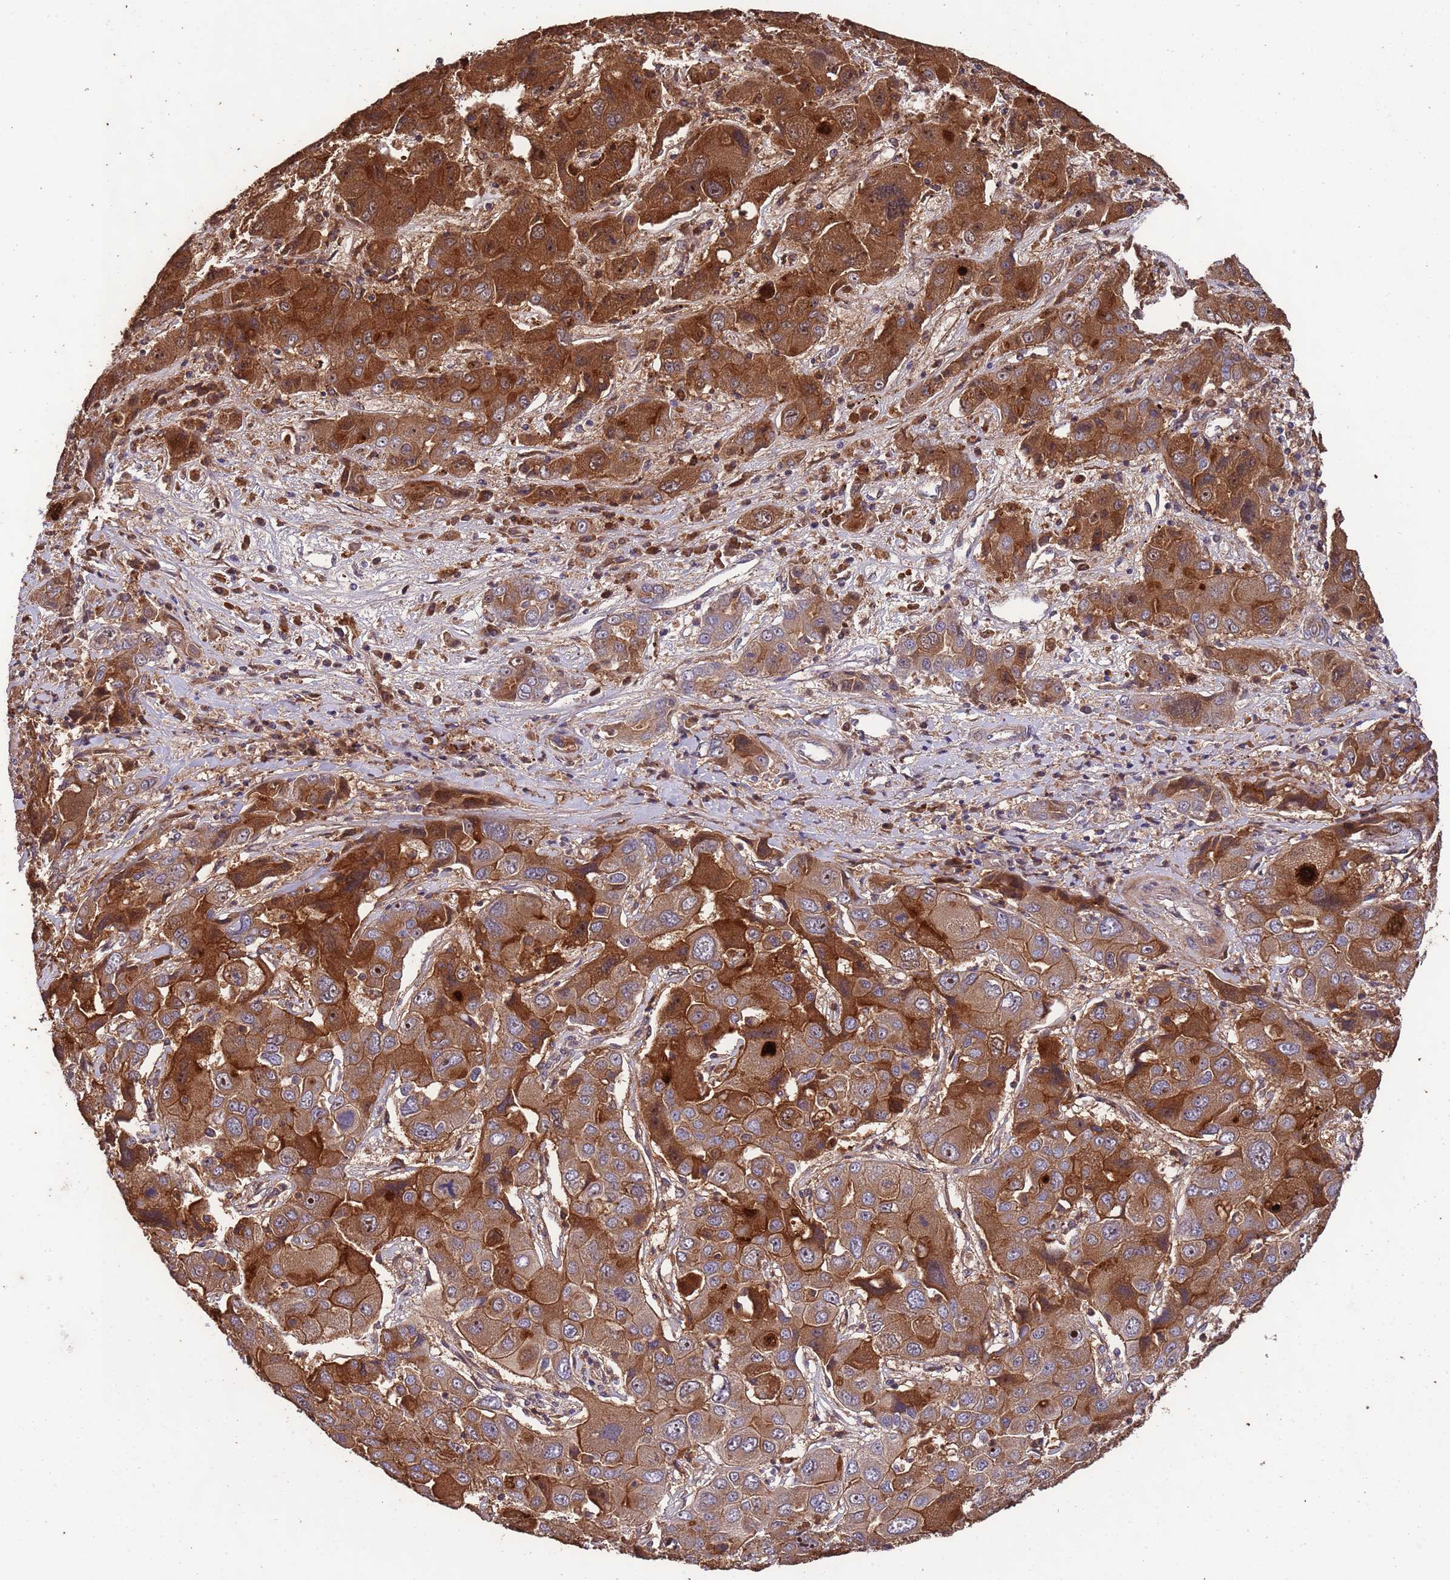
{"staining": {"intensity": "moderate", "quantity": ">75%", "location": "cytoplasmic/membranous,nuclear"}, "tissue": "liver cancer", "cell_type": "Tumor cells", "image_type": "cancer", "snomed": [{"axis": "morphology", "description": "Cholangiocarcinoma"}, {"axis": "topography", "description": "Liver"}], "caption": "The image exhibits immunohistochemical staining of liver cancer. There is moderate cytoplasmic/membranous and nuclear positivity is seen in approximately >75% of tumor cells.", "gene": "CCDC184", "patient": {"sex": "male", "age": 67}}